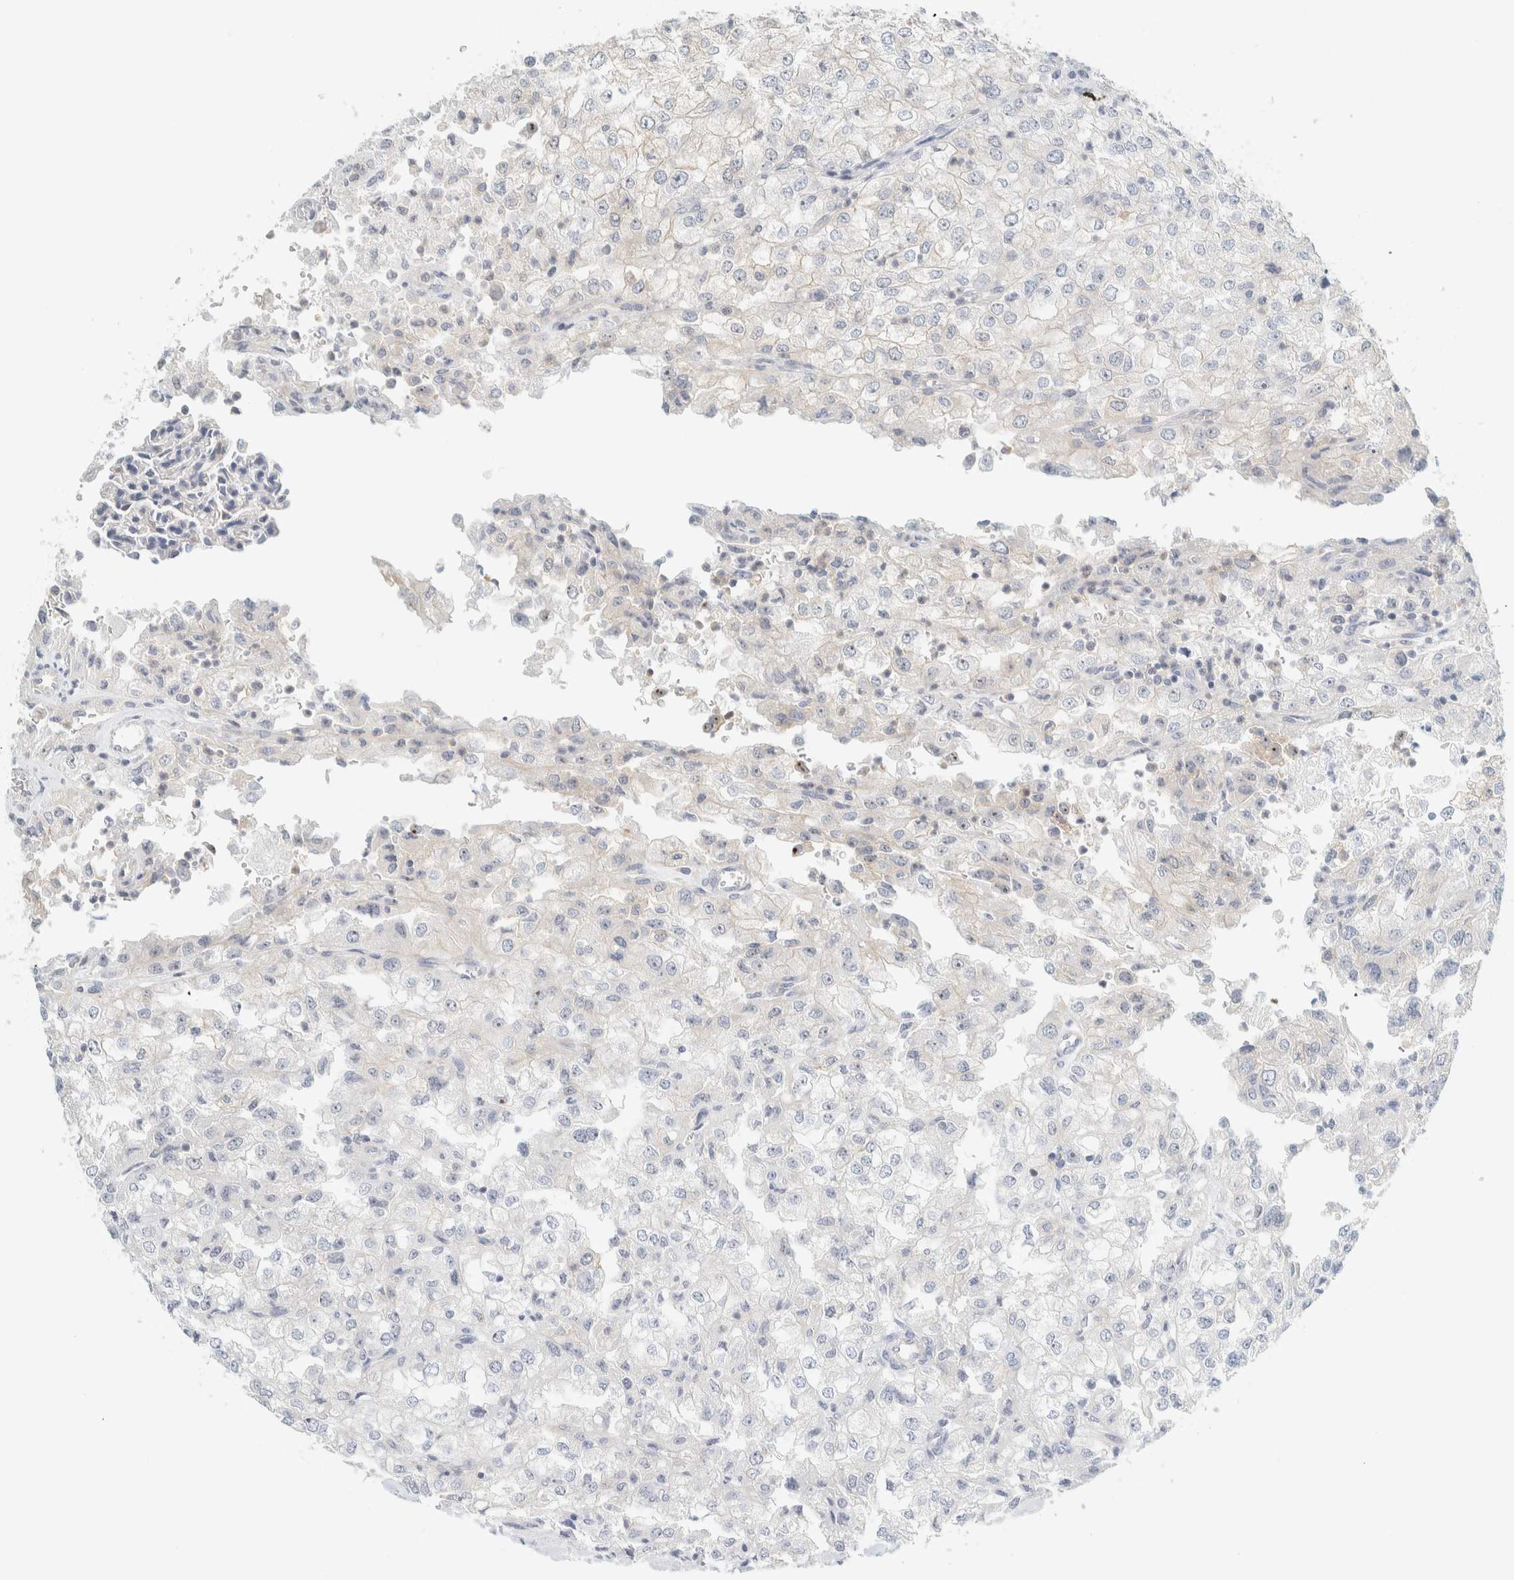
{"staining": {"intensity": "weak", "quantity": "<25%", "location": "nuclear"}, "tissue": "renal cancer", "cell_type": "Tumor cells", "image_type": "cancer", "snomed": [{"axis": "morphology", "description": "Adenocarcinoma, NOS"}, {"axis": "topography", "description": "Kidney"}], "caption": "Renal adenocarcinoma stained for a protein using IHC displays no positivity tumor cells.", "gene": "NDE1", "patient": {"sex": "female", "age": 54}}